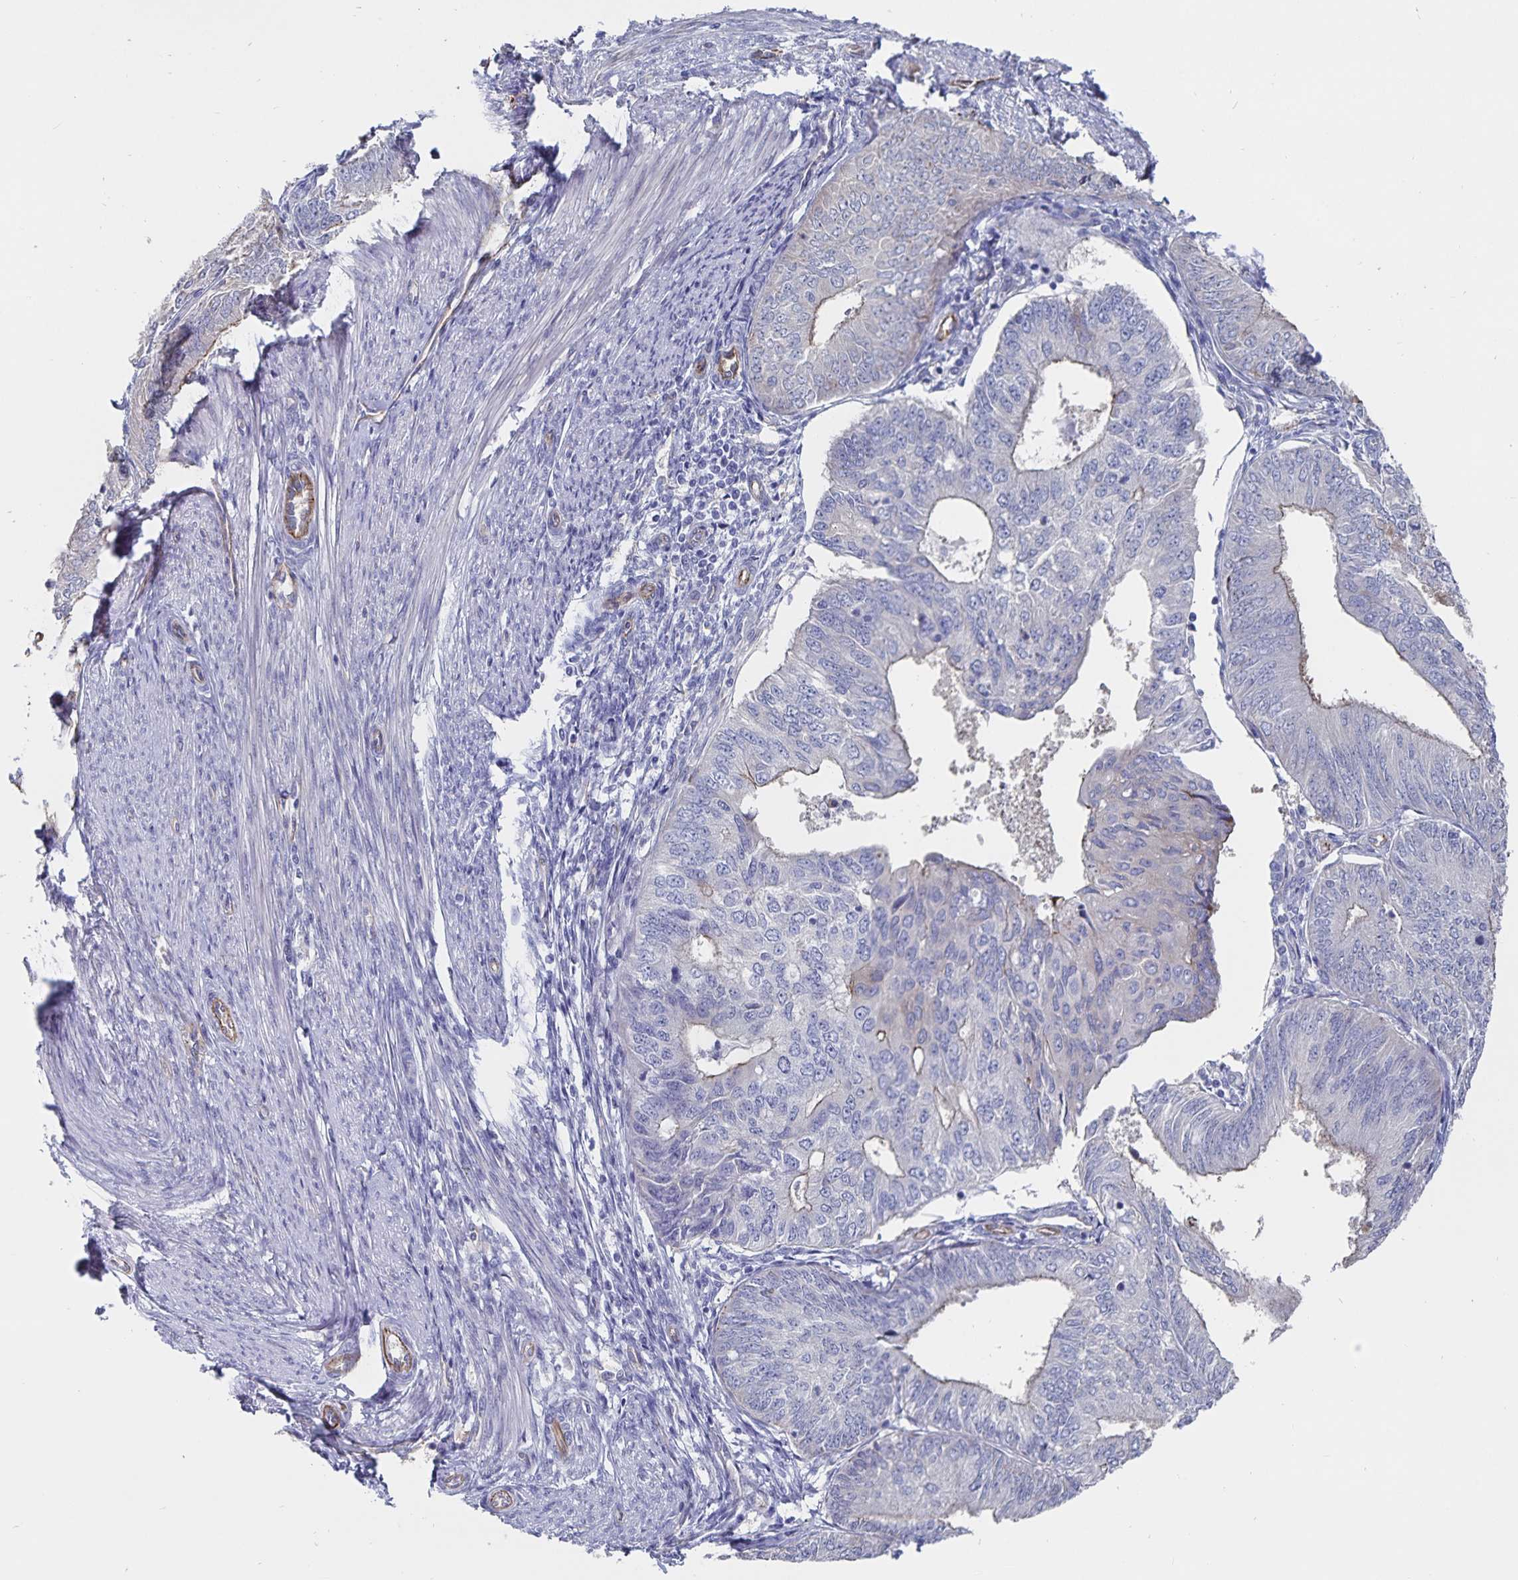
{"staining": {"intensity": "negative", "quantity": "none", "location": "none"}, "tissue": "endometrial cancer", "cell_type": "Tumor cells", "image_type": "cancer", "snomed": [{"axis": "morphology", "description": "Adenocarcinoma, NOS"}, {"axis": "topography", "description": "Endometrium"}], "caption": "IHC micrograph of neoplastic tissue: human adenocarcinoma (endometrial) stained with DAB displays no significant protein positivity in tumor cells.", "gene": "SSTR1", "patient": {"sex": "female", "age": 58}}